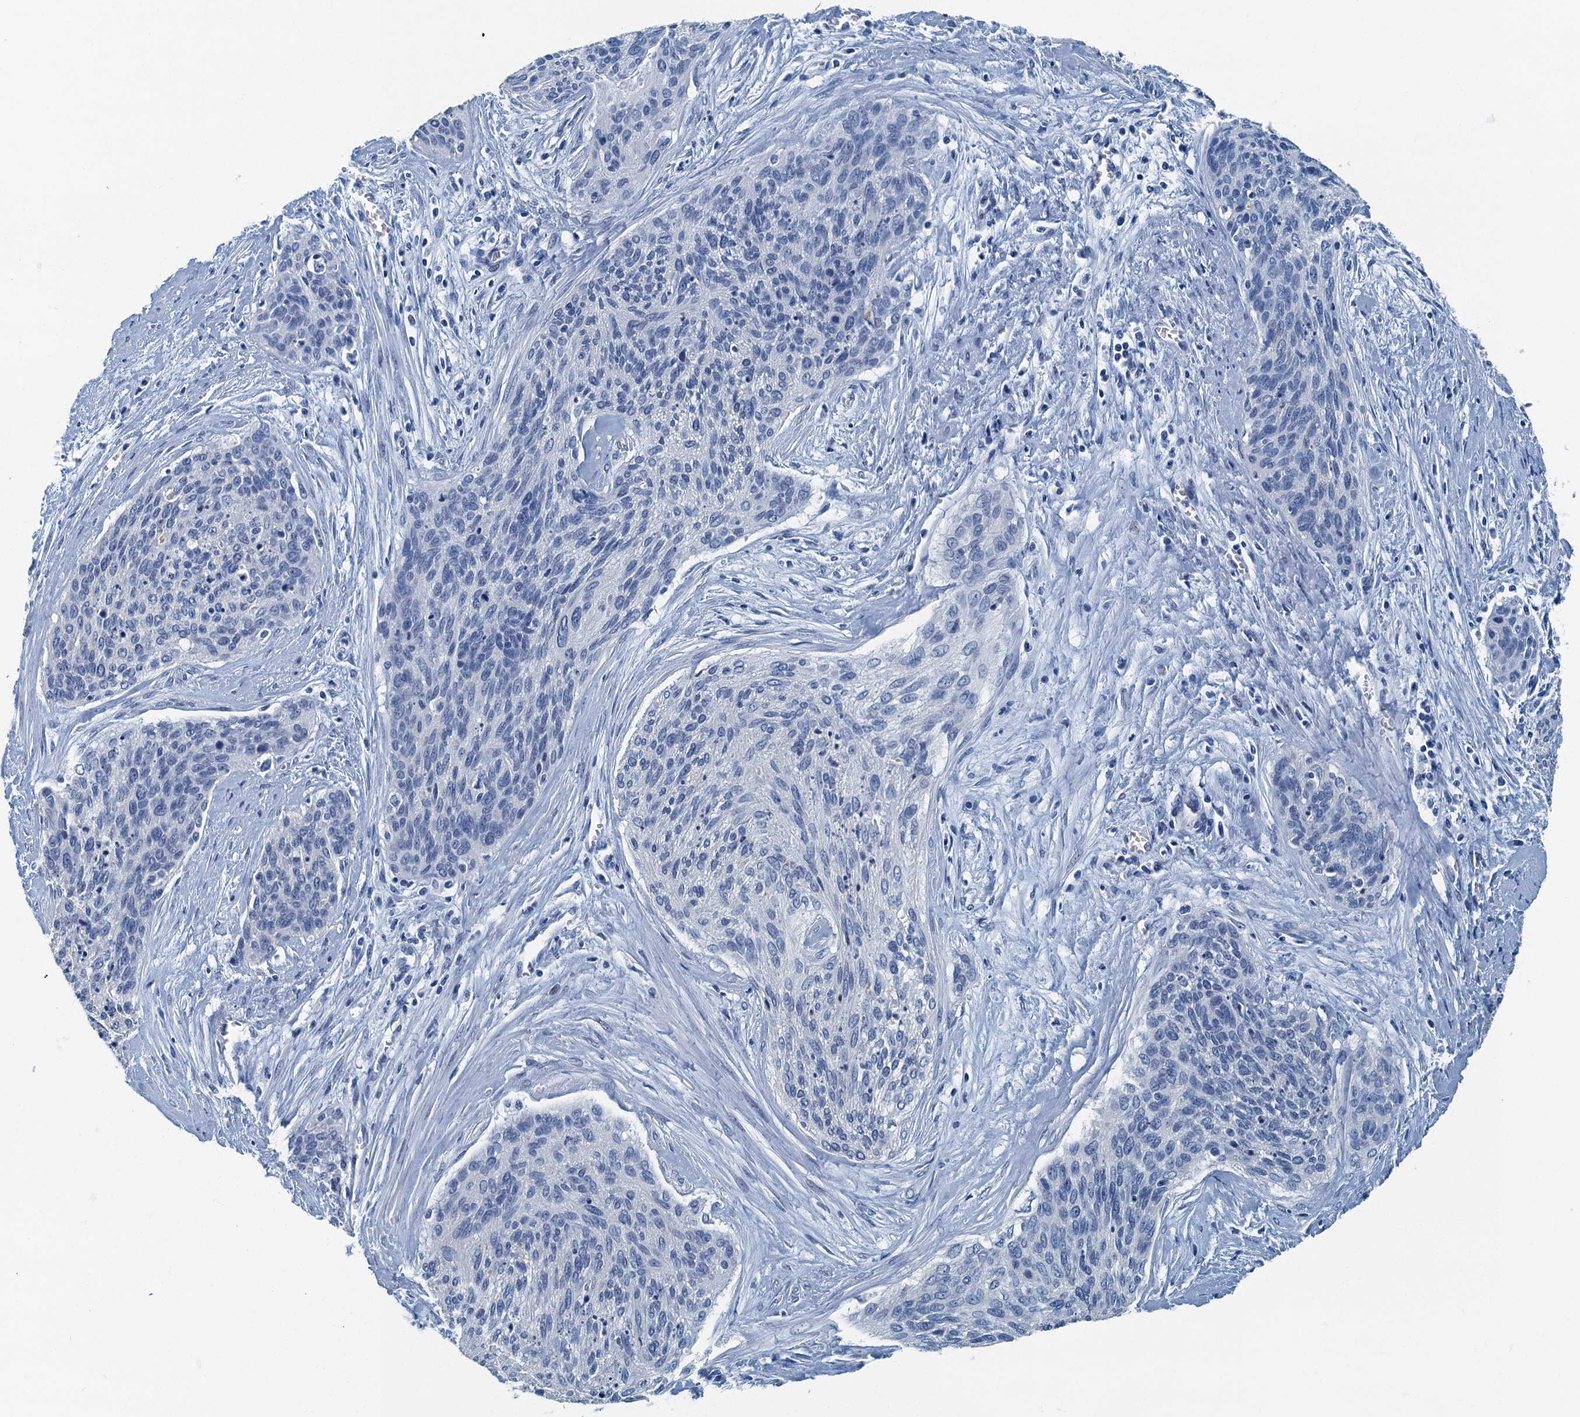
{"staining": {"intensity": "negative", "quantity": "none", "location": "none"}, "tissue": "cervical cancer", "cell_type": "Tumor cells", "image_type": "cancer", "snomed": [{"axis": "morphology", "description": "Squamous cell carcinoma, NOS"}, {"axis": "topography", "description": "Cervix"}], "caption": "Immunohistochemistry (IHC) photomicrograph of neoplastic tissue: human cervical squamous cell carcinoma stained with DAB (3,3'-diaminobenzidine) displays no significant protein staining in tumor cells. (Immunohistochemistry, brightfield microscopy, high magnification).", "gene": "GADL1", "patient": {"sex": "female", "age": 55}}